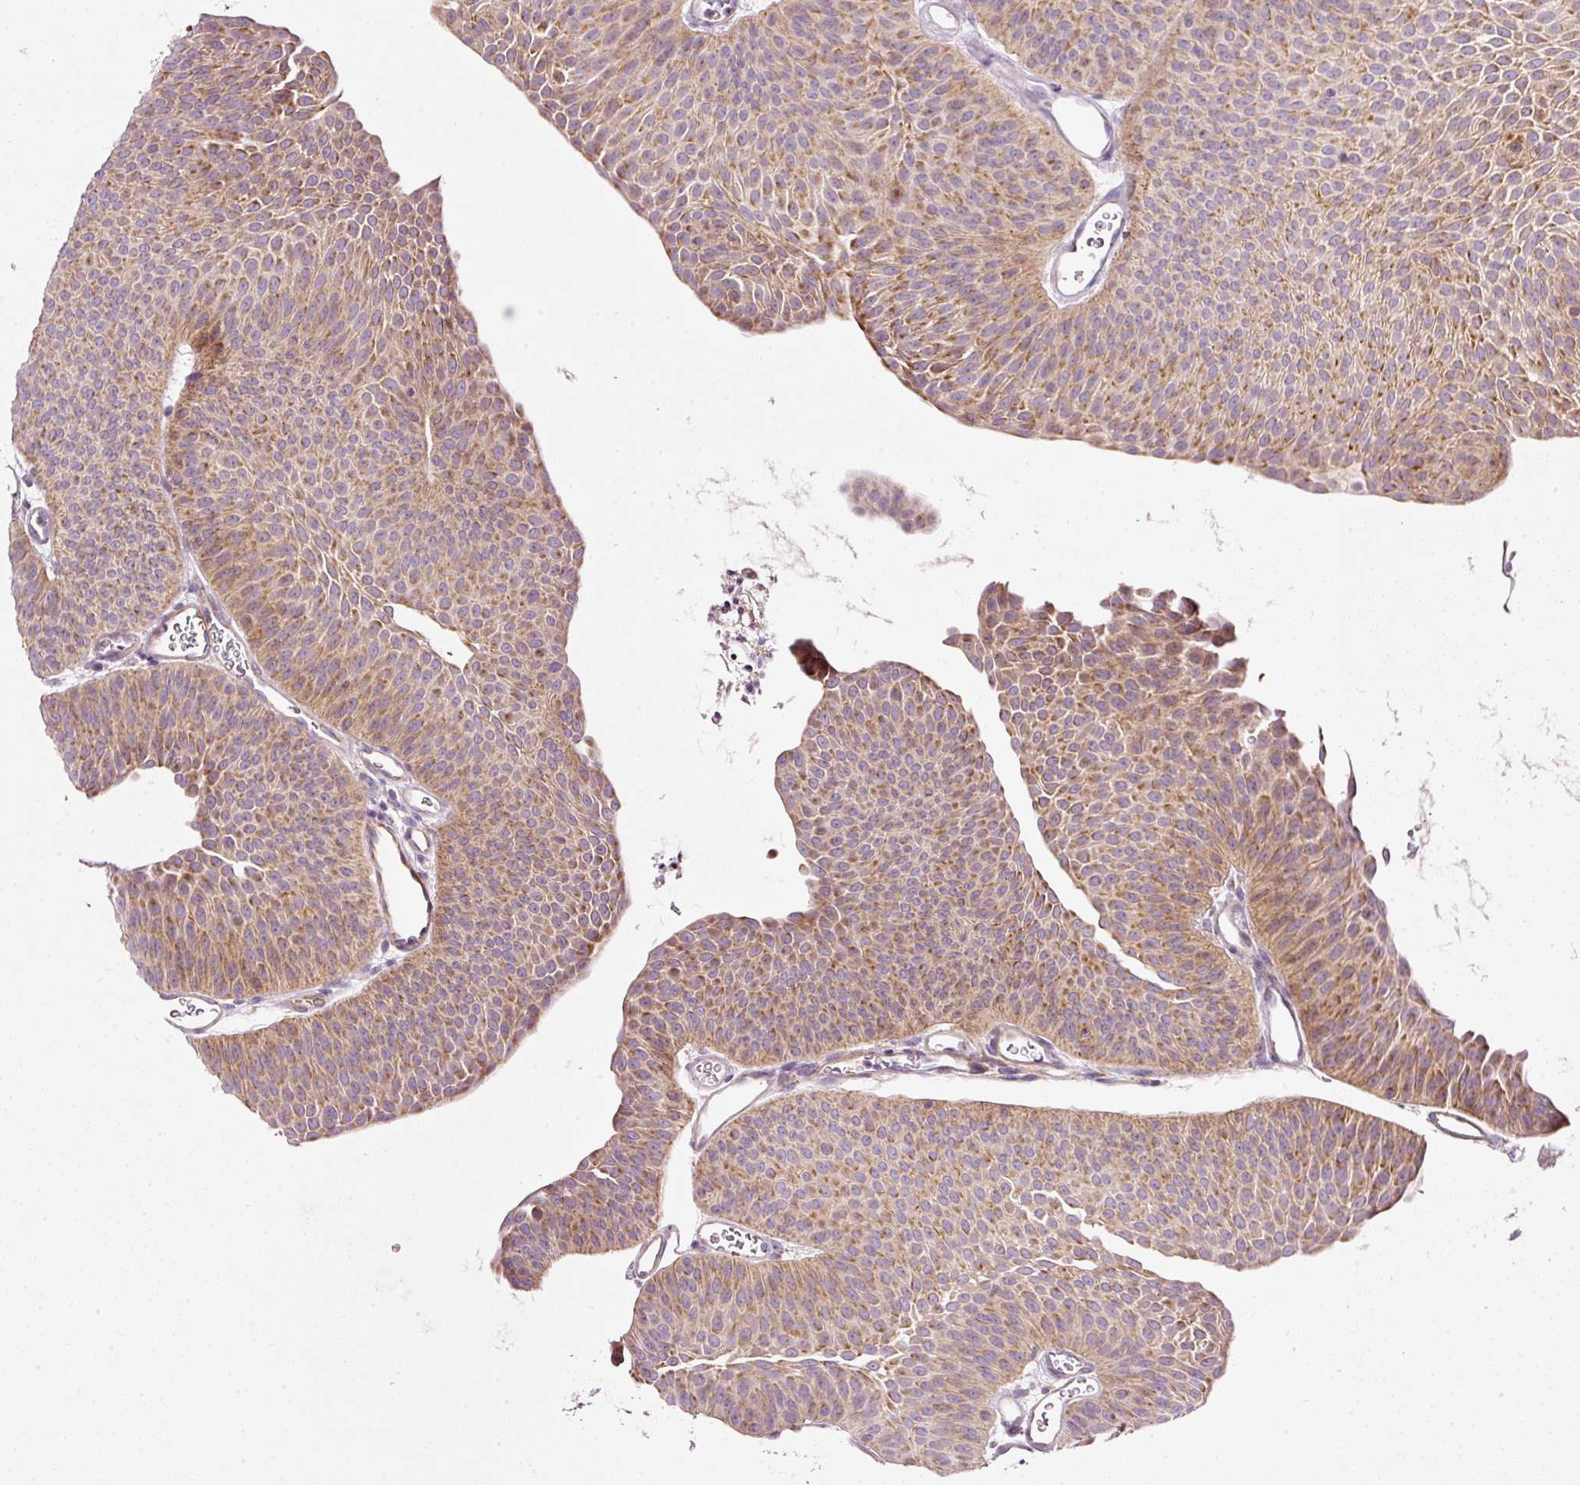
{"staining": {"intensity": "moderate", "quantity": ">75%", "location": "cytoplasmic/membranous"}, "tissue": "urothelial cancer", "cell_type": "Tumor cells", "image_type": "cancer", "snomed": [{"axis": "morphology", "description": "Urothelial carcinoma, Low grade"}, {"axis": "topography", "description": "Urinary bladder"}], "caption": "The micrograph exhibits staining of urothelial cancer, revealing moderate cytoplasmic/membranous protein expression (brown color) within tumor cells. Immunohistochemistry (ihc) stains the protein of interest in brown and the nuclei are stained blue.", "gene": "NDUFA1", "patient": {"sex": "female", "age": 60}}